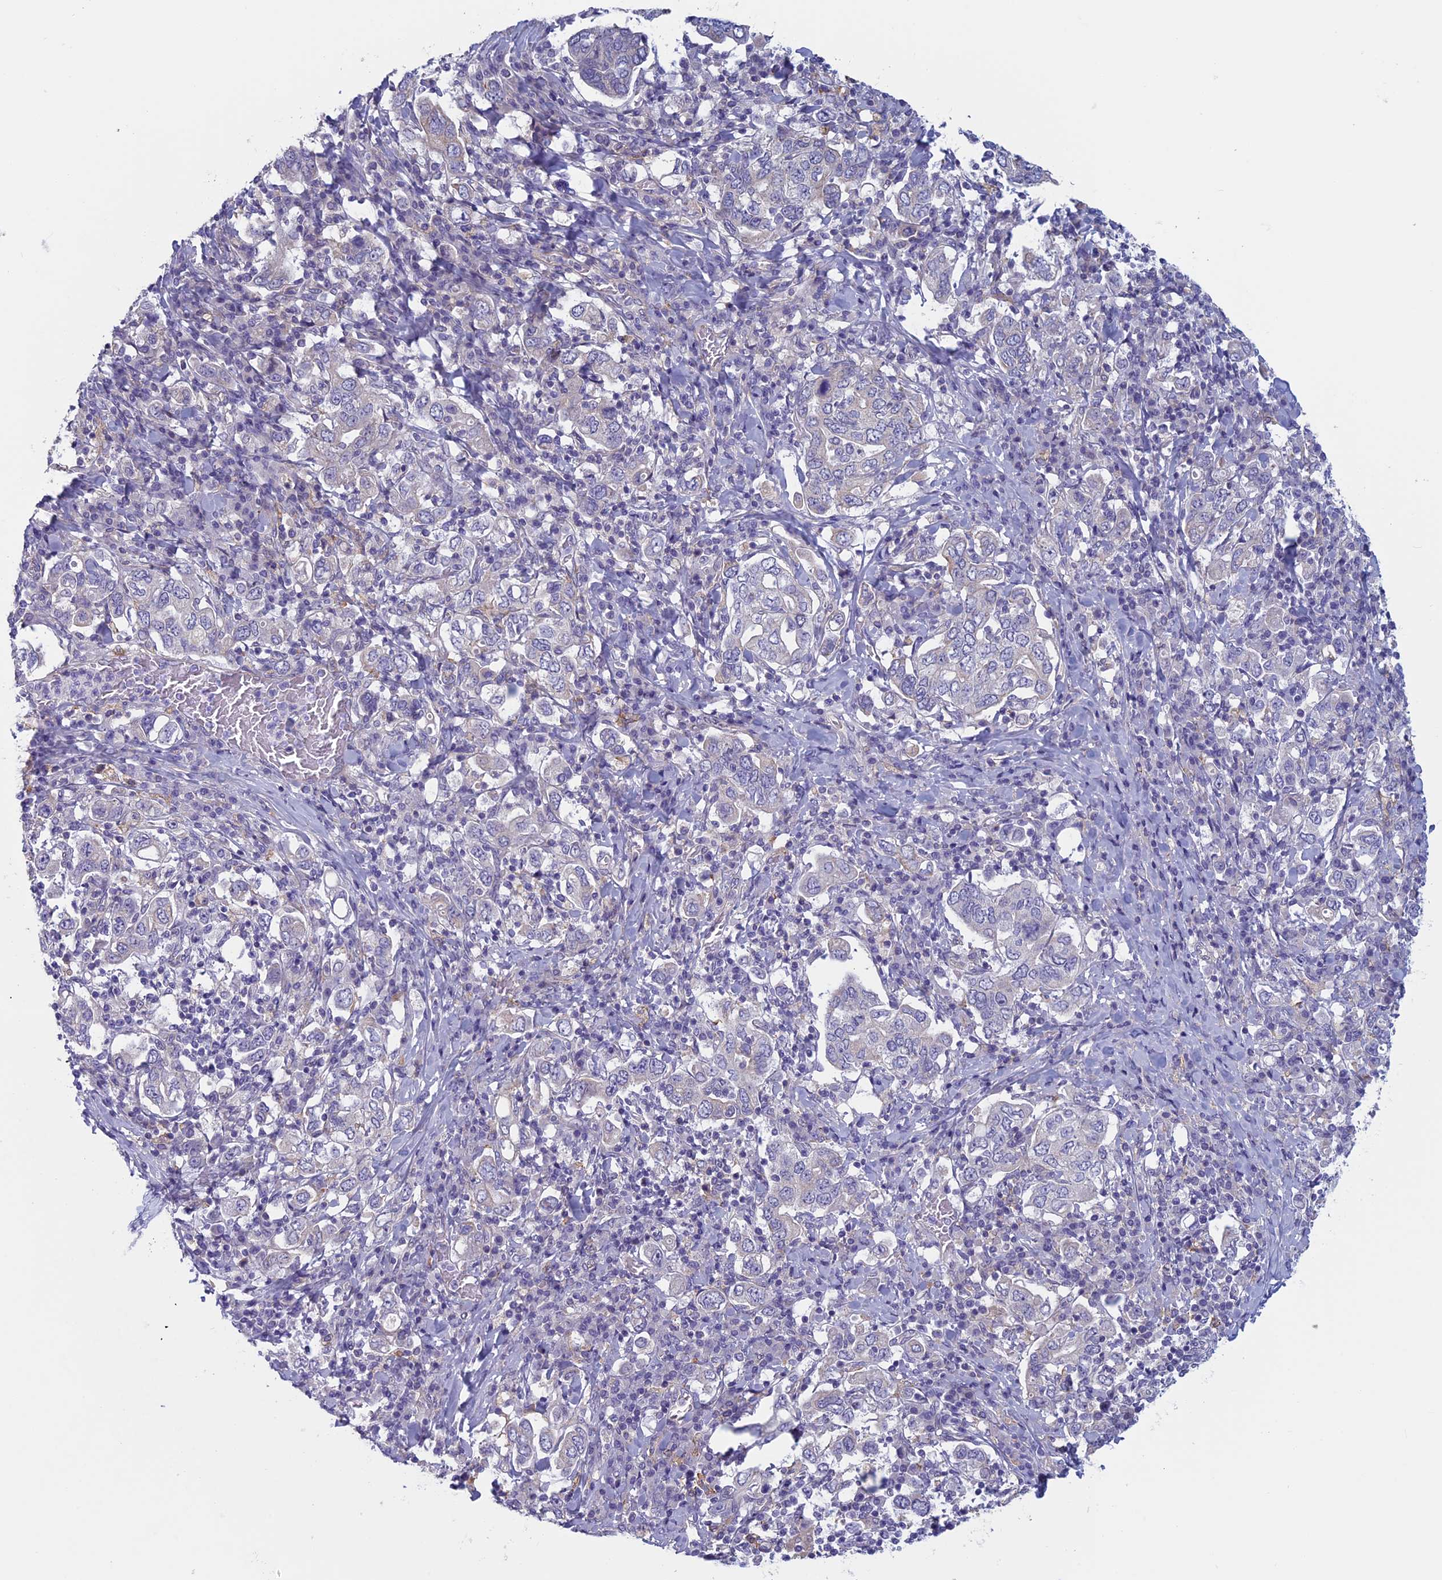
{"staining": {"intensity": "negative", "quantity": "none", "location": "none"}, "tissue": "stomach cancer", "cell_type": "Tumor cells", "image_type": "cancer", "snomed": [{"axis": "morphology", "description": "Adenocarcinoma, NOS"}, {"axis": "topography", "description": "Stomach, upper"}], "caption": "Immunohistochemistry (IHC) photomicrograph of adenocarcinoma (stomach) stained for a protein (brown), which demonstrates no staining in tumor cells. (Brightfield microscopy of DAB IHC at high magnification).", "gene": "CNOT6L", "patient": {"sex": "male", "age": 62}}